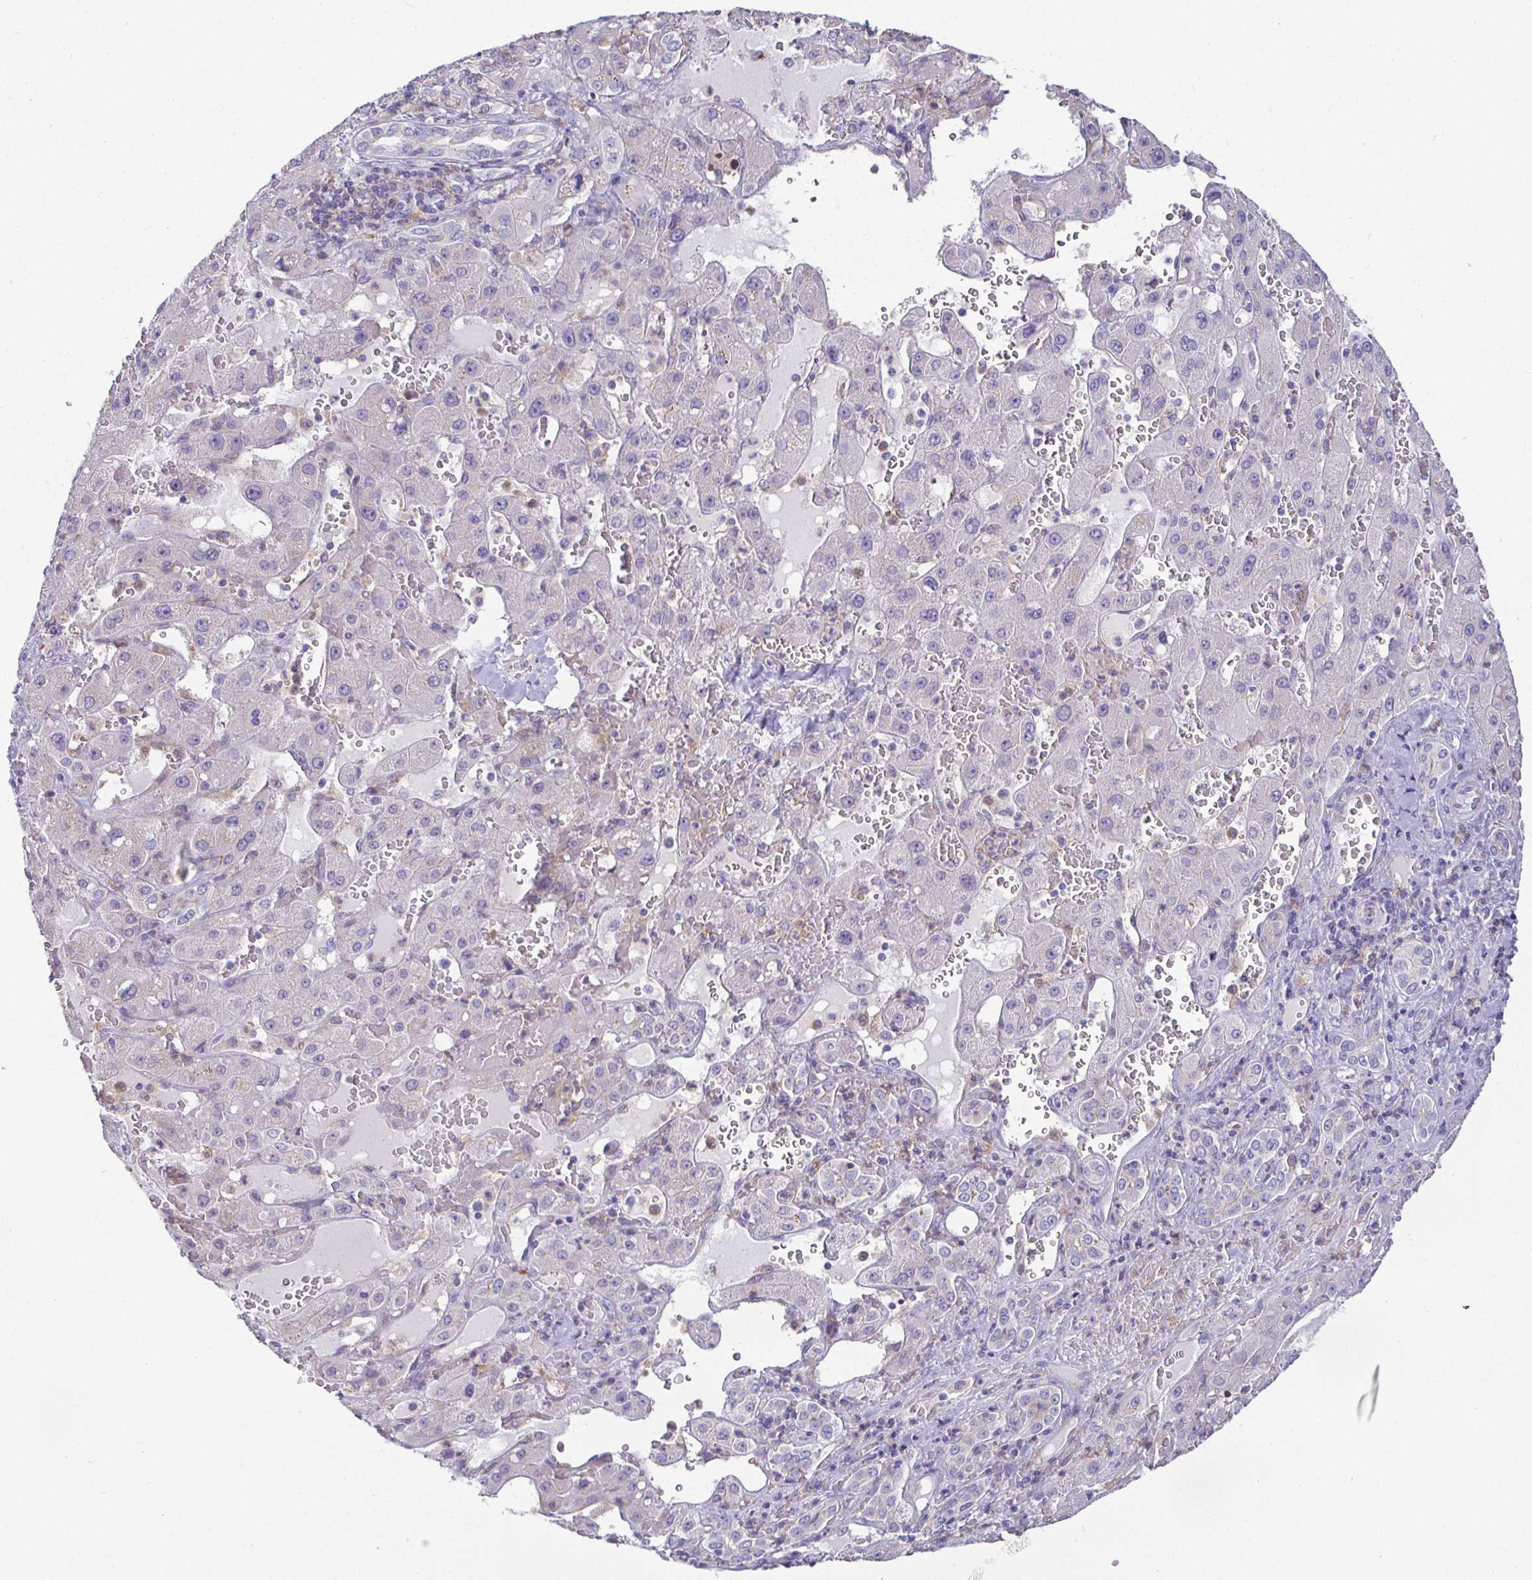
{"staining": {"intensity": "negative", "quantity": "none", "location": "none"}, "tissue": "liver cancer", "cell_type": "Tumor cells", "image_type": "cancer", "snomed": [{"axis": "morphology", "description": "Carcinoma, Hepatocellular, NOS"}, {"axis": "topography", "description": "Liver"}], "caption": "High power microscopy photomicrograph of an immunohistochemistry (IHC) photomicrograph of liver cancer (hepatocellular carcinoma), revealing no significant positivity in tumor cells.", "gene": "SIRPA", "patient": {"sex": "female", "age": 73}}